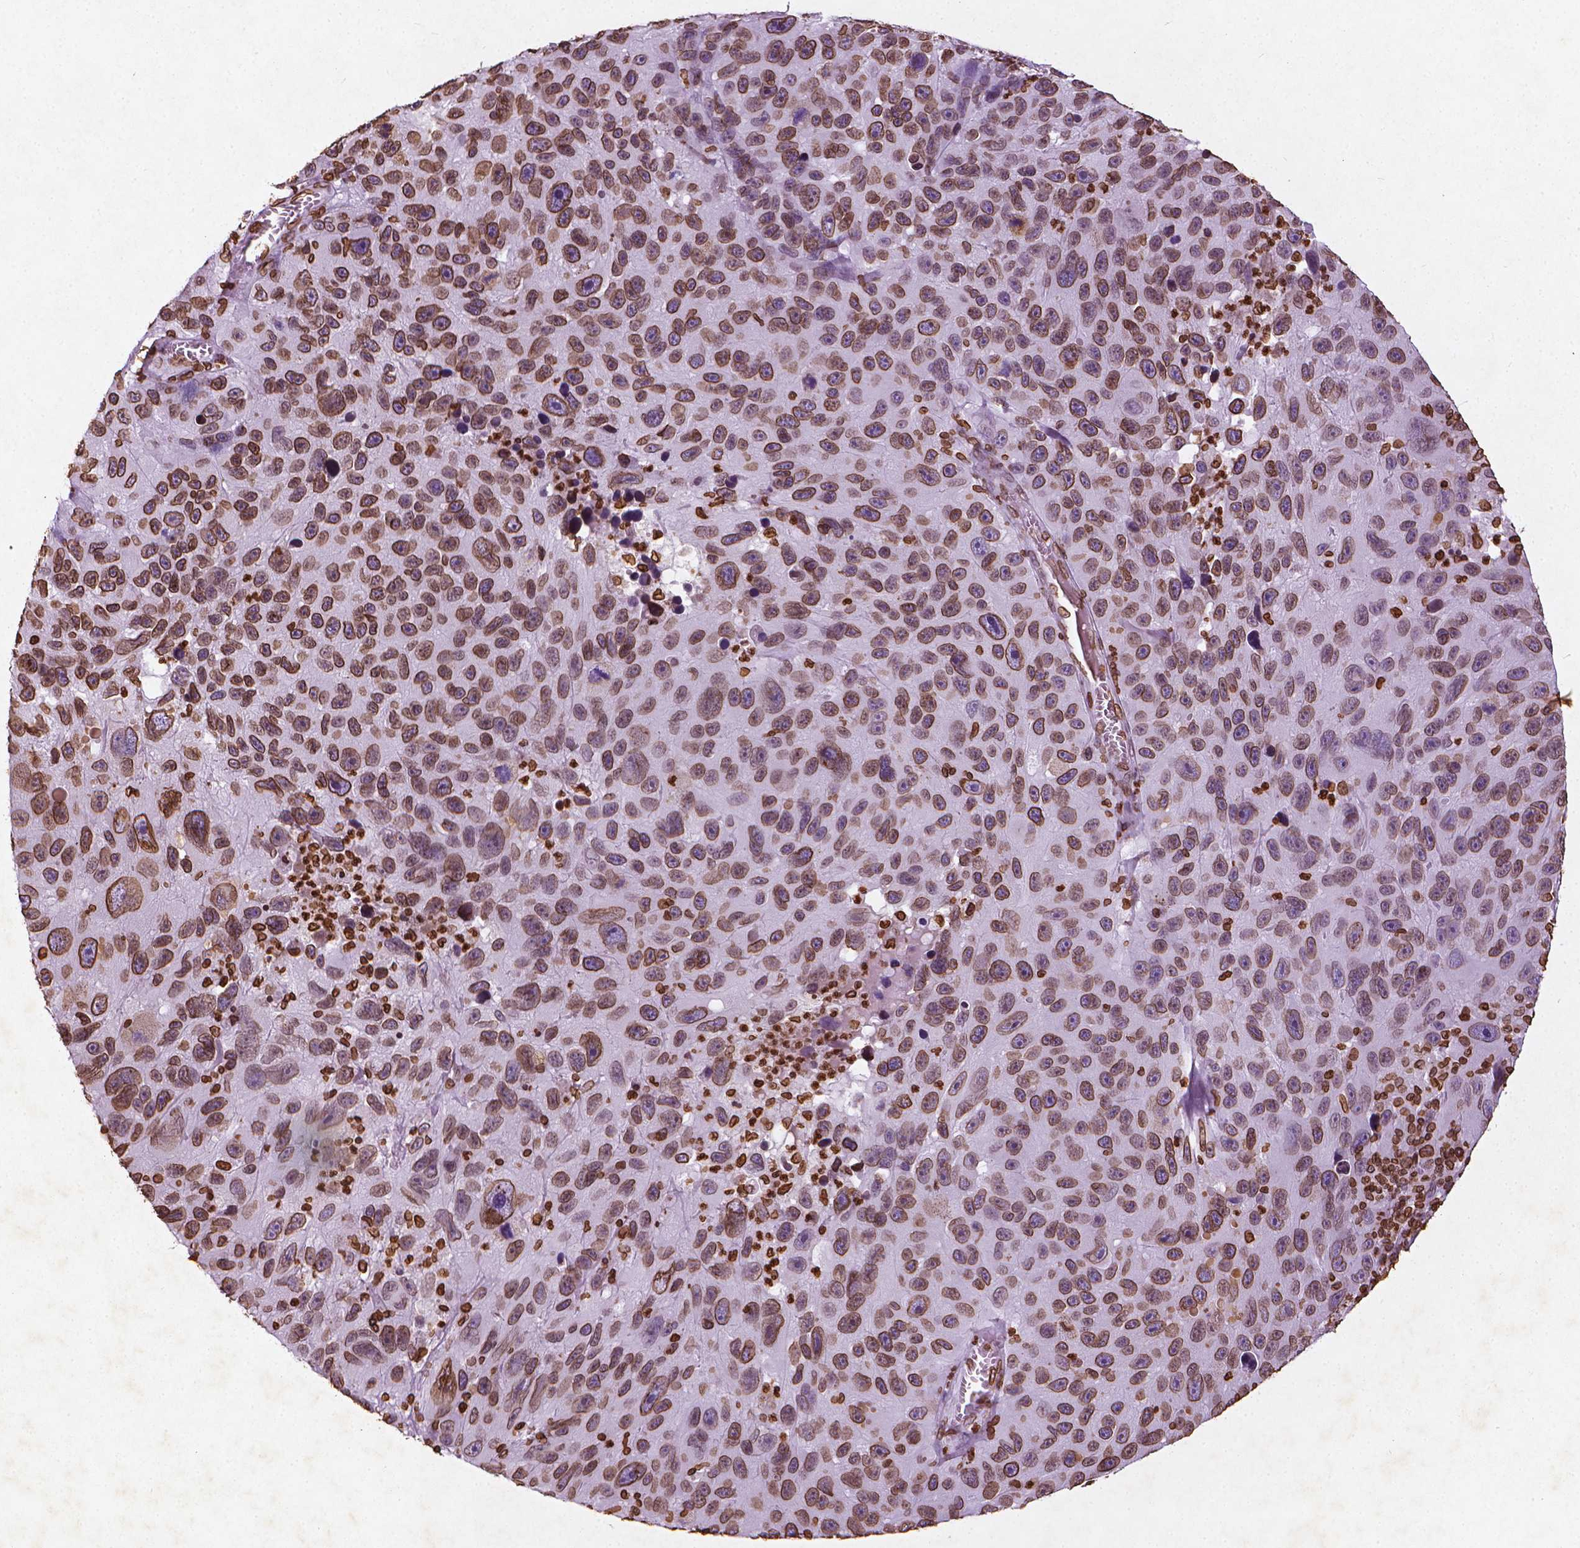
{"staining": {"intensity": "moderate", "quantity": ">75%", "location": "cytoplasmic/membranous,nuclear"}, "tissue": "melanoma", "cell_type": "Tumor cells", "image_type": "cancer", "snomed": [{"axis": "morphology", "description": "Malignant melanoma, NOS"}, {"axis": "topography", "description": "Skin"}], "caption": "Immunohistochemistry (IHC) image of malignant melanoma stained for a protein (brown), which displays medium levels of moderate cytoplasmic/membranous and nuclear staining in about >75% of tumor cells.", "gene": "LMNB1", "patient": {"sex": "male", "age": 53}}